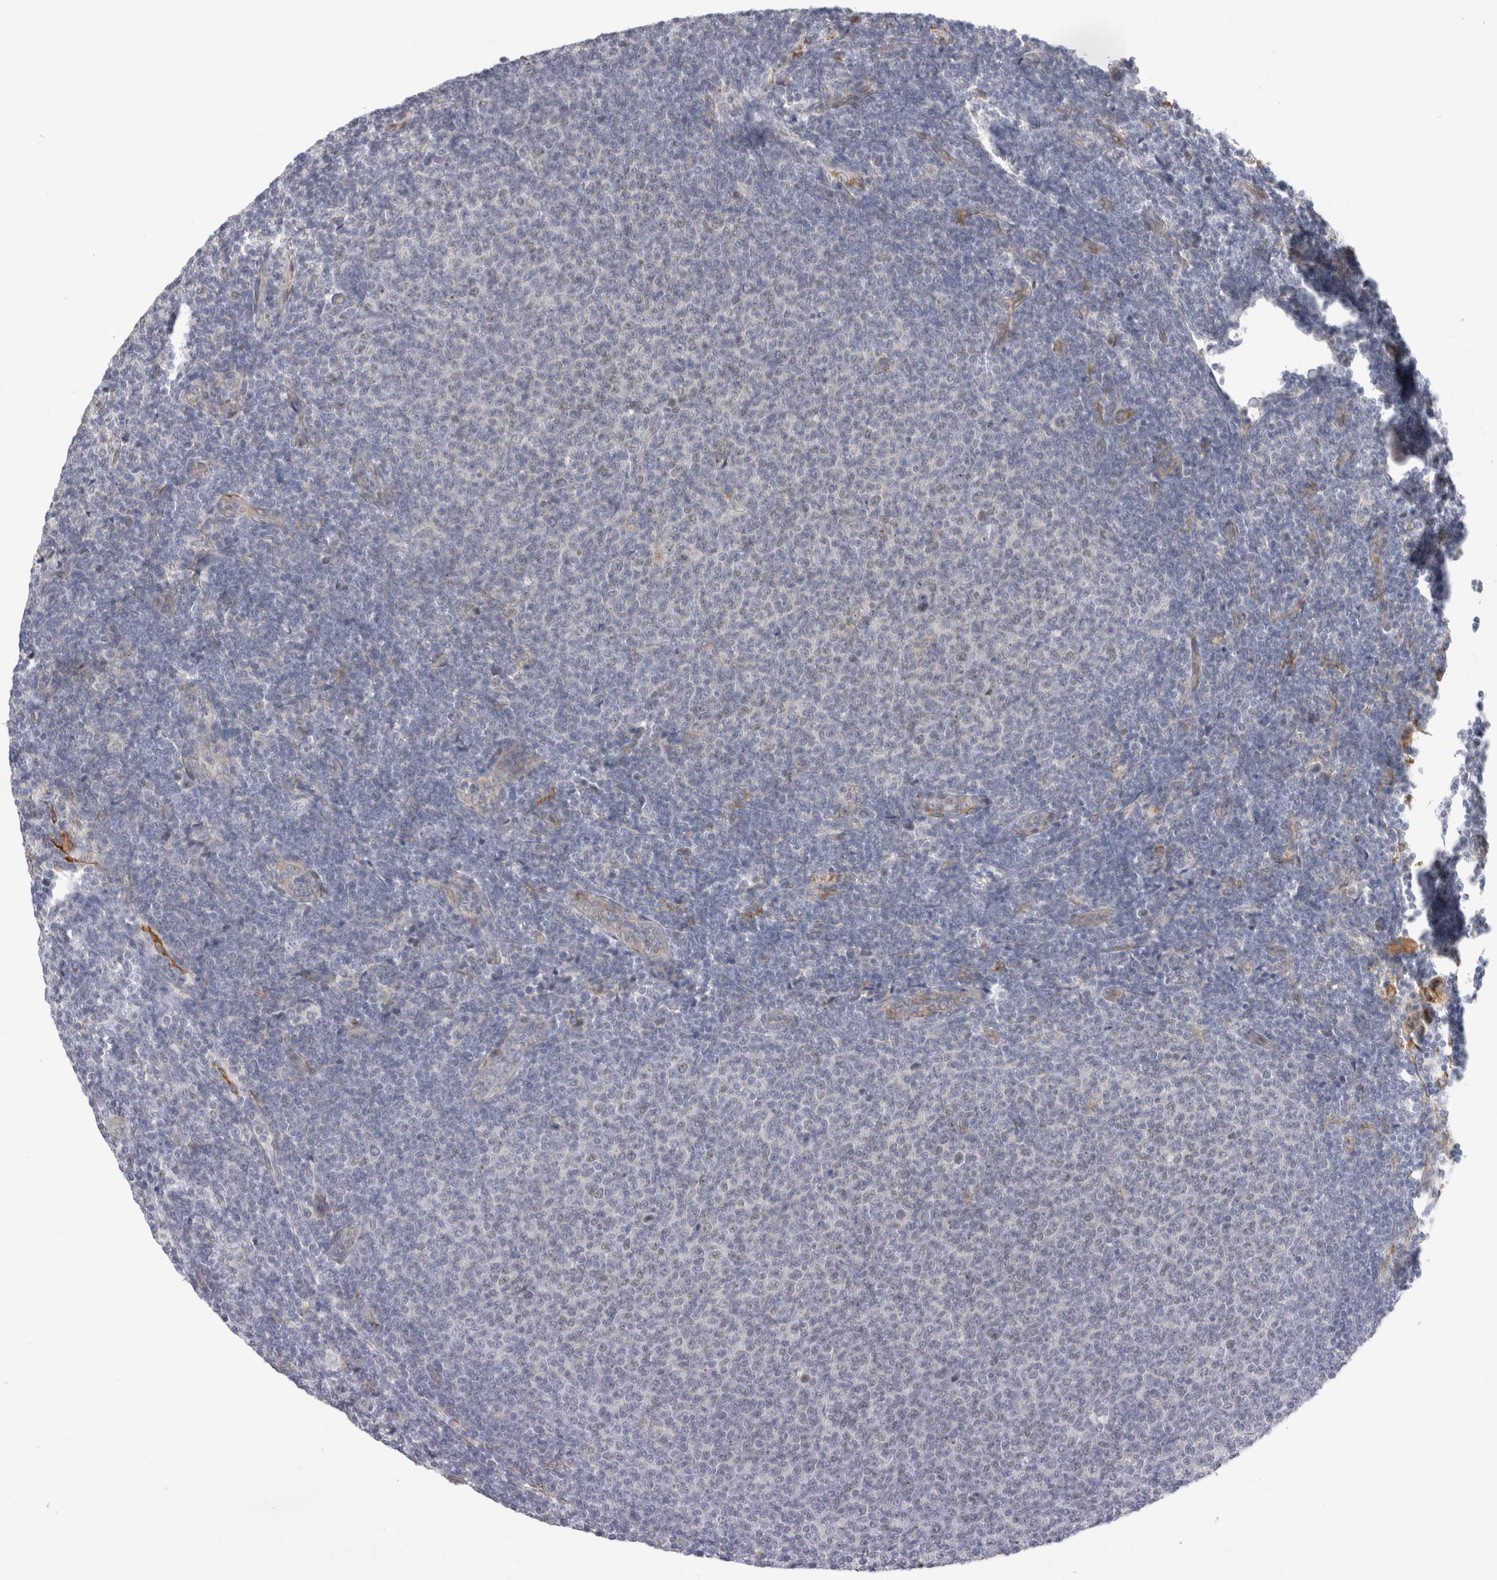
{"staining": {"intensity": "negative", "quantity": "none", "location": "none"}, "tissue": "lymphoma", "cell_type": "Tumor cells", "image_type": "cancer", "snomed": [{"axis": "morphology", "description": "Malignant lymphoma, non-Hodgkin's type, Low grade"}, {"axis": "topography", "description": "Lymph node"}], "caption": "A high-resolution histopathology image shows IHC staining of lymphoma, which displays no significant staining in tumor cells. (Stains: DAB (3,3'-diaminobenzidine) immunohistochemistry with hematoxylin counter stain, Microscopy: brightfield microscopy at high magnification).", "gene": "SYTL5", "patient": {"sex": "male", "age": 66}}